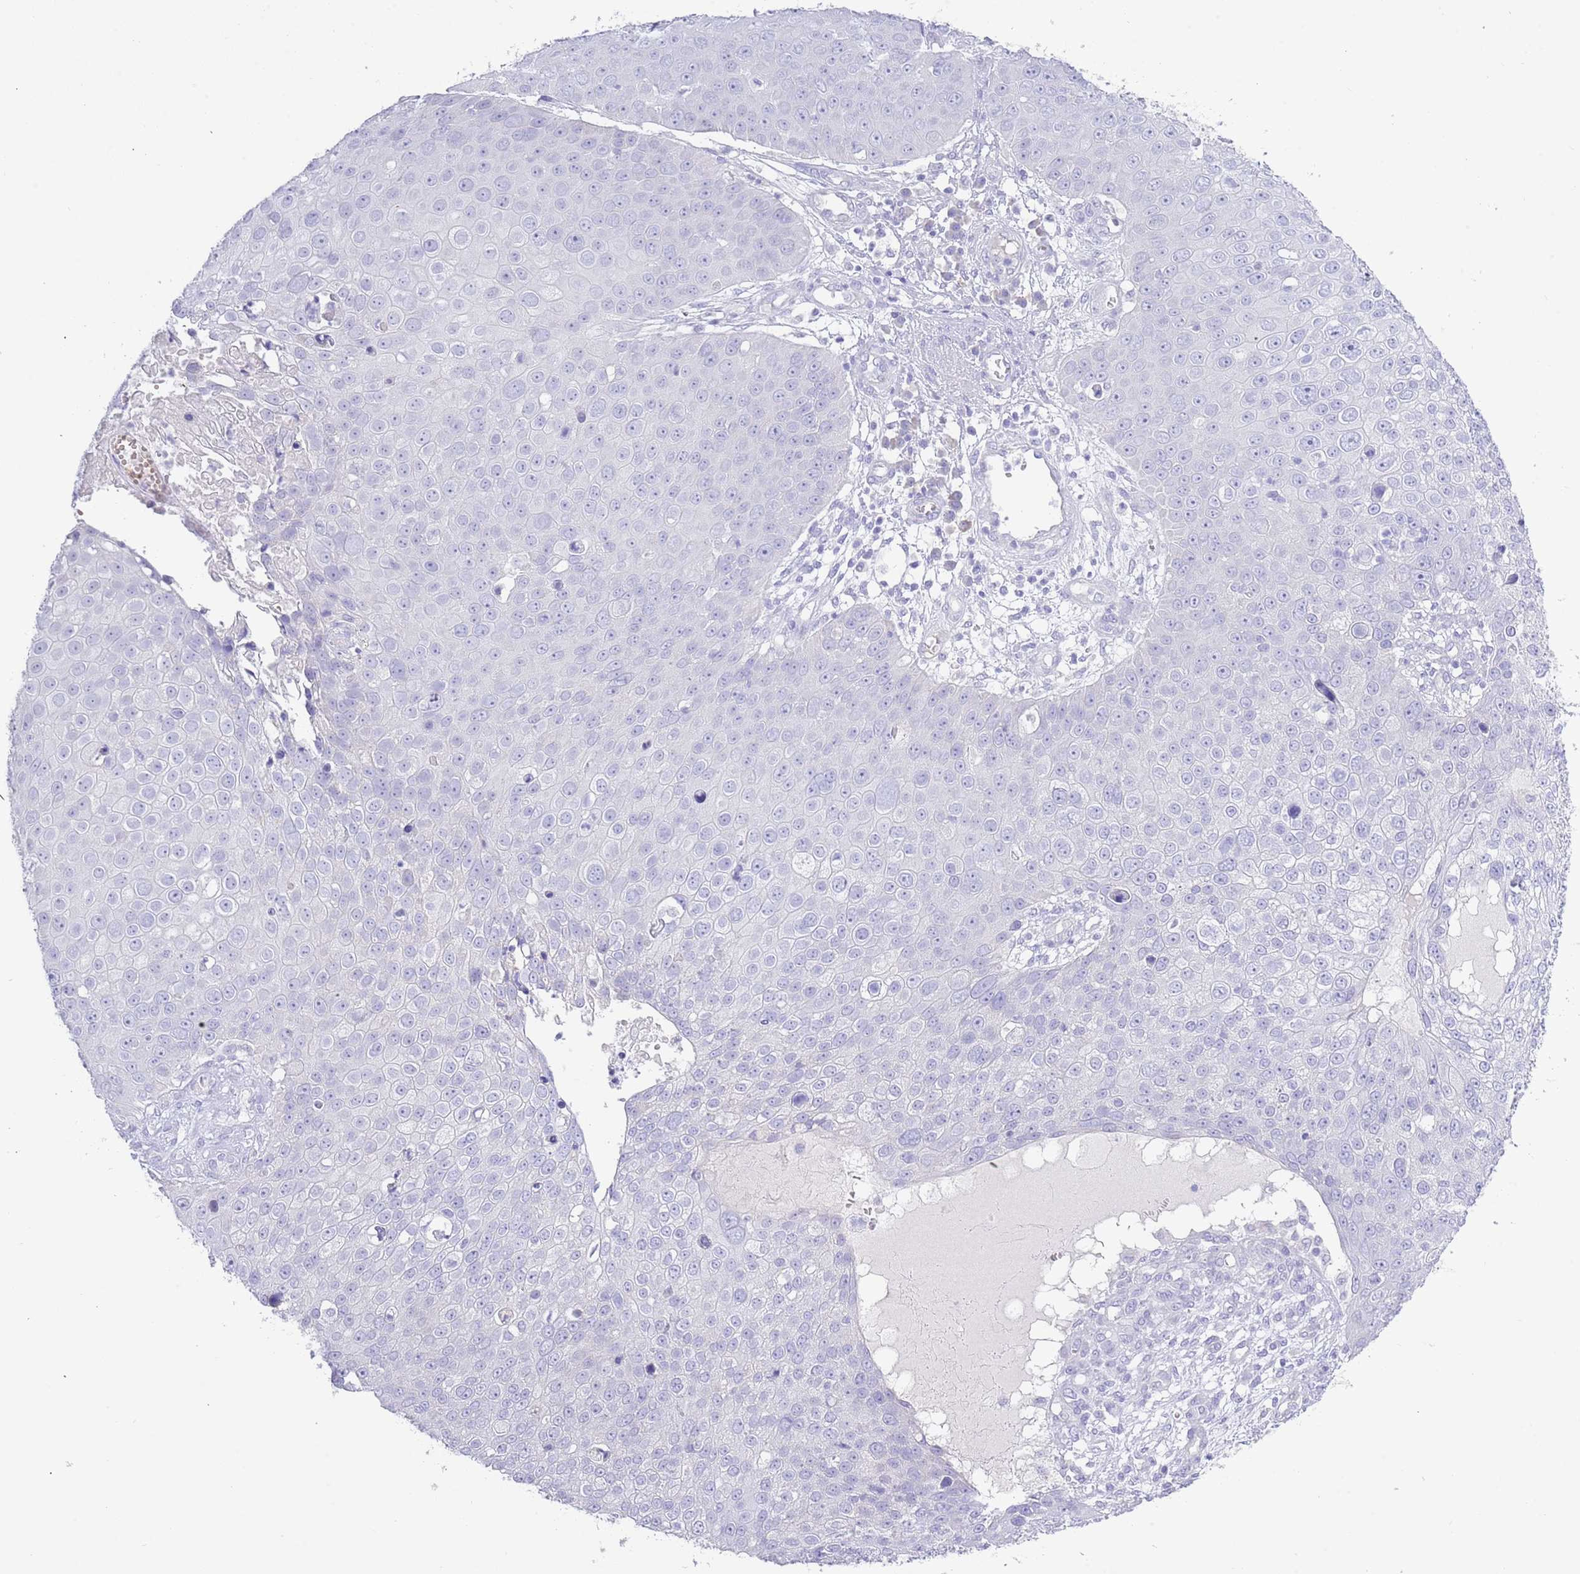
{"staining": {"intensity": "negative", "quantity": "none", "location": "none"}, "tissue": "skin cancer", "cell_type": "Tumor cells", "image_type": "cancer", "snomed": [{"axis": "morphology", "description": "Squamous cell carcinoma, NOS"}, {"axis": "topography", "description": "Skin"}], "caption": "Immunohistochemistry (IHC) image of skin cancer stained for a protein (brown), which displays no positivity in tumor cells. (DAB (3,3'-diaminobenzidine) immunohistochemistry (IHC) with hematoxylin counter stain).", "gene": "ACR", "patient": {"sex": "male", "age": 71}}